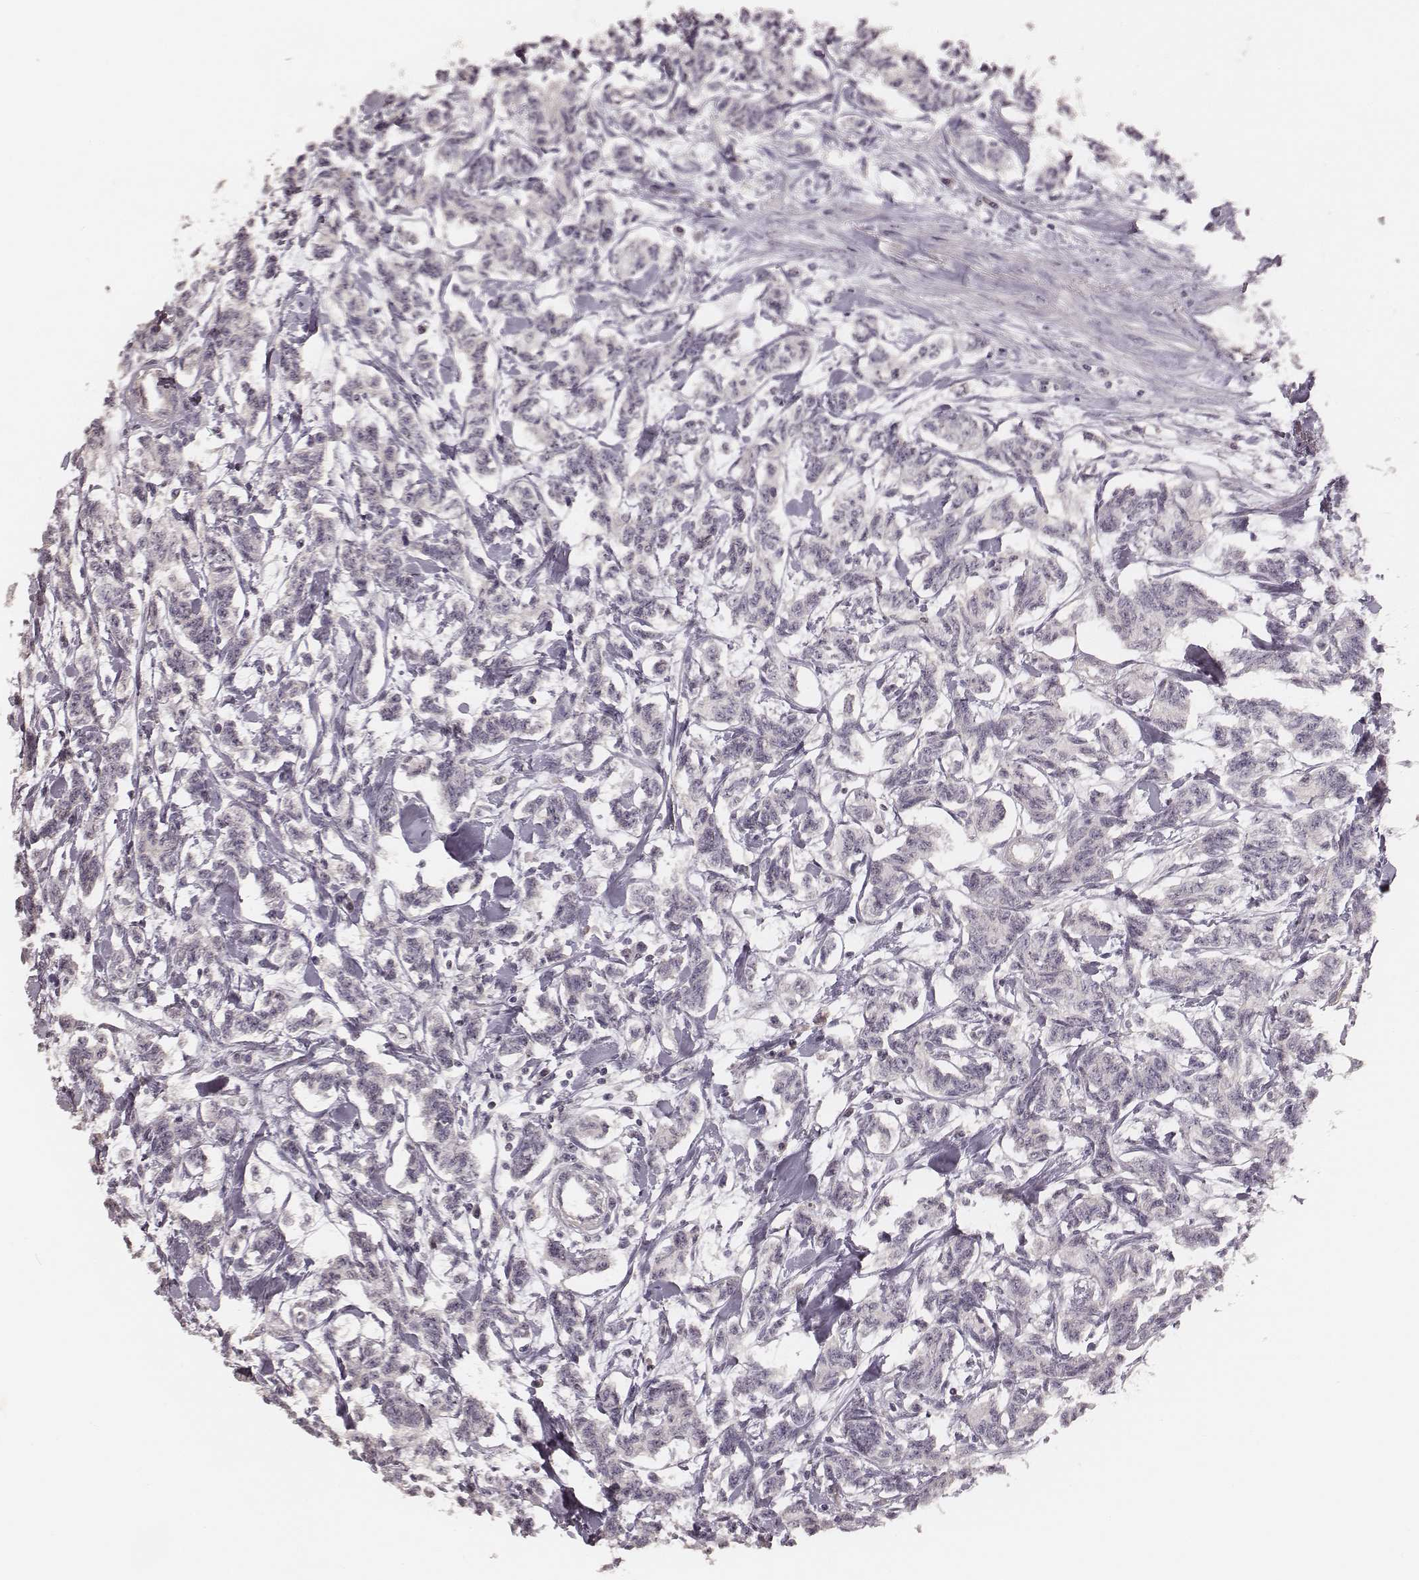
{"staining": {"intensity": "negative", "quantity": "none", "location": "none"}, "tissue": "carcinoid", "cell_type": "Tumor cells", "image_type": "cancer", "snomed": [{"axis": "morphology", "description": "Carcinoid, malignant, NOS"}, {"axis": "topography", "description": "Kidney"}], "caption": "Human carcinoid (malignant) stained for a protein using IHC displays no positivity in tumor cells.", "gene": "LY6K", "patient": {"sex": "female", "age": 41}}